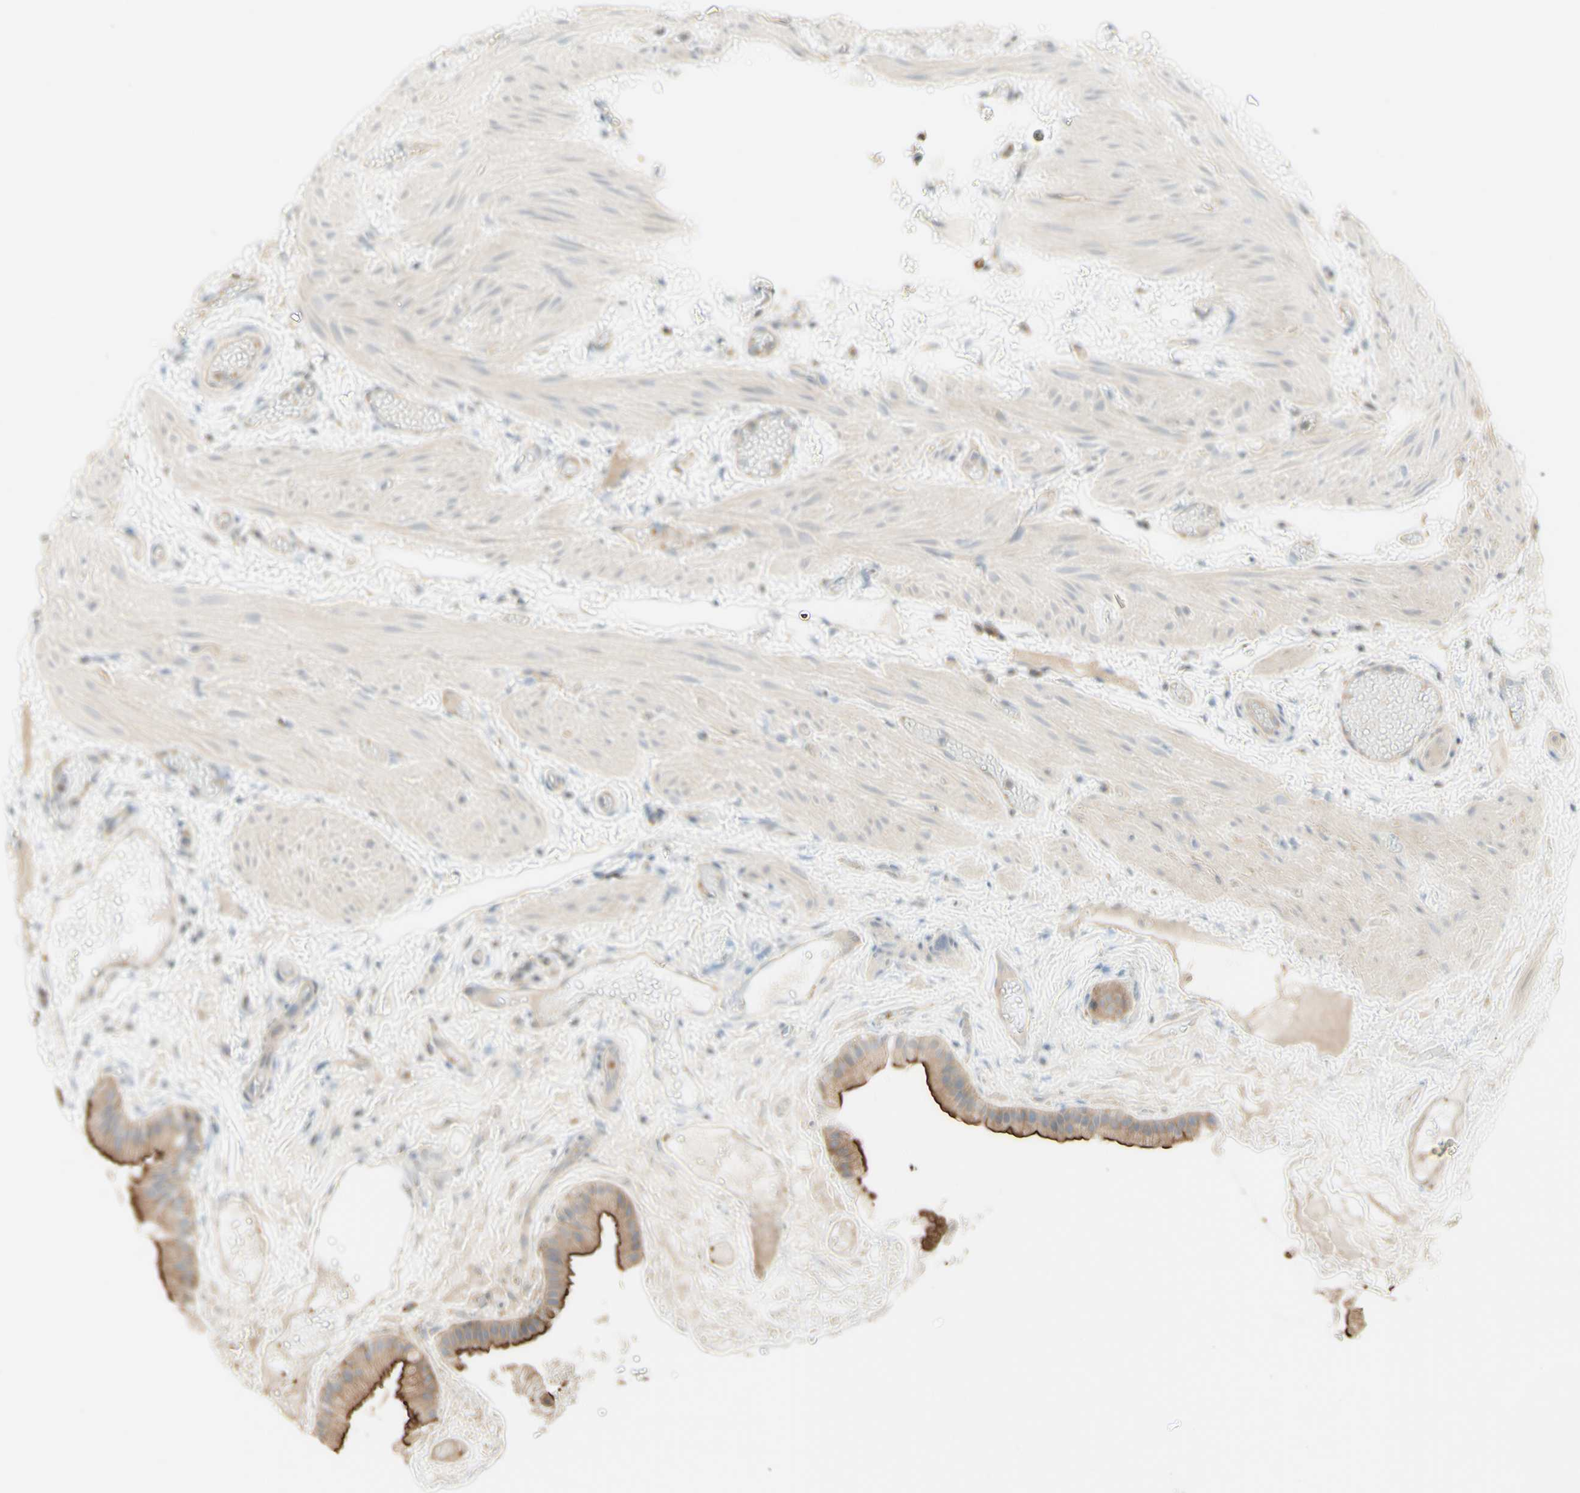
{"staining": {"intensity": "strong", "quantity": ">75%", "location": "cytoplasmic/membranous"}, "tissue": "gallbladder", "cell_type": "Glandular cells", "image_type": "normal", "snomed": [{"axis": "morphology", "description": "Normal tissue, NOS"}, {"axis": "topography", "description": "Gallbladder"}], "caption": "Immunohistochemistry (IHC) image of unremarkable gallbladder stained for a protein (brown), which displays high levels of strong cytoplasmic/membranous positivity in approximately >75% of glandular cells.", "gene": "MTM1", "patient": {"sex": "female", "age": 26}}